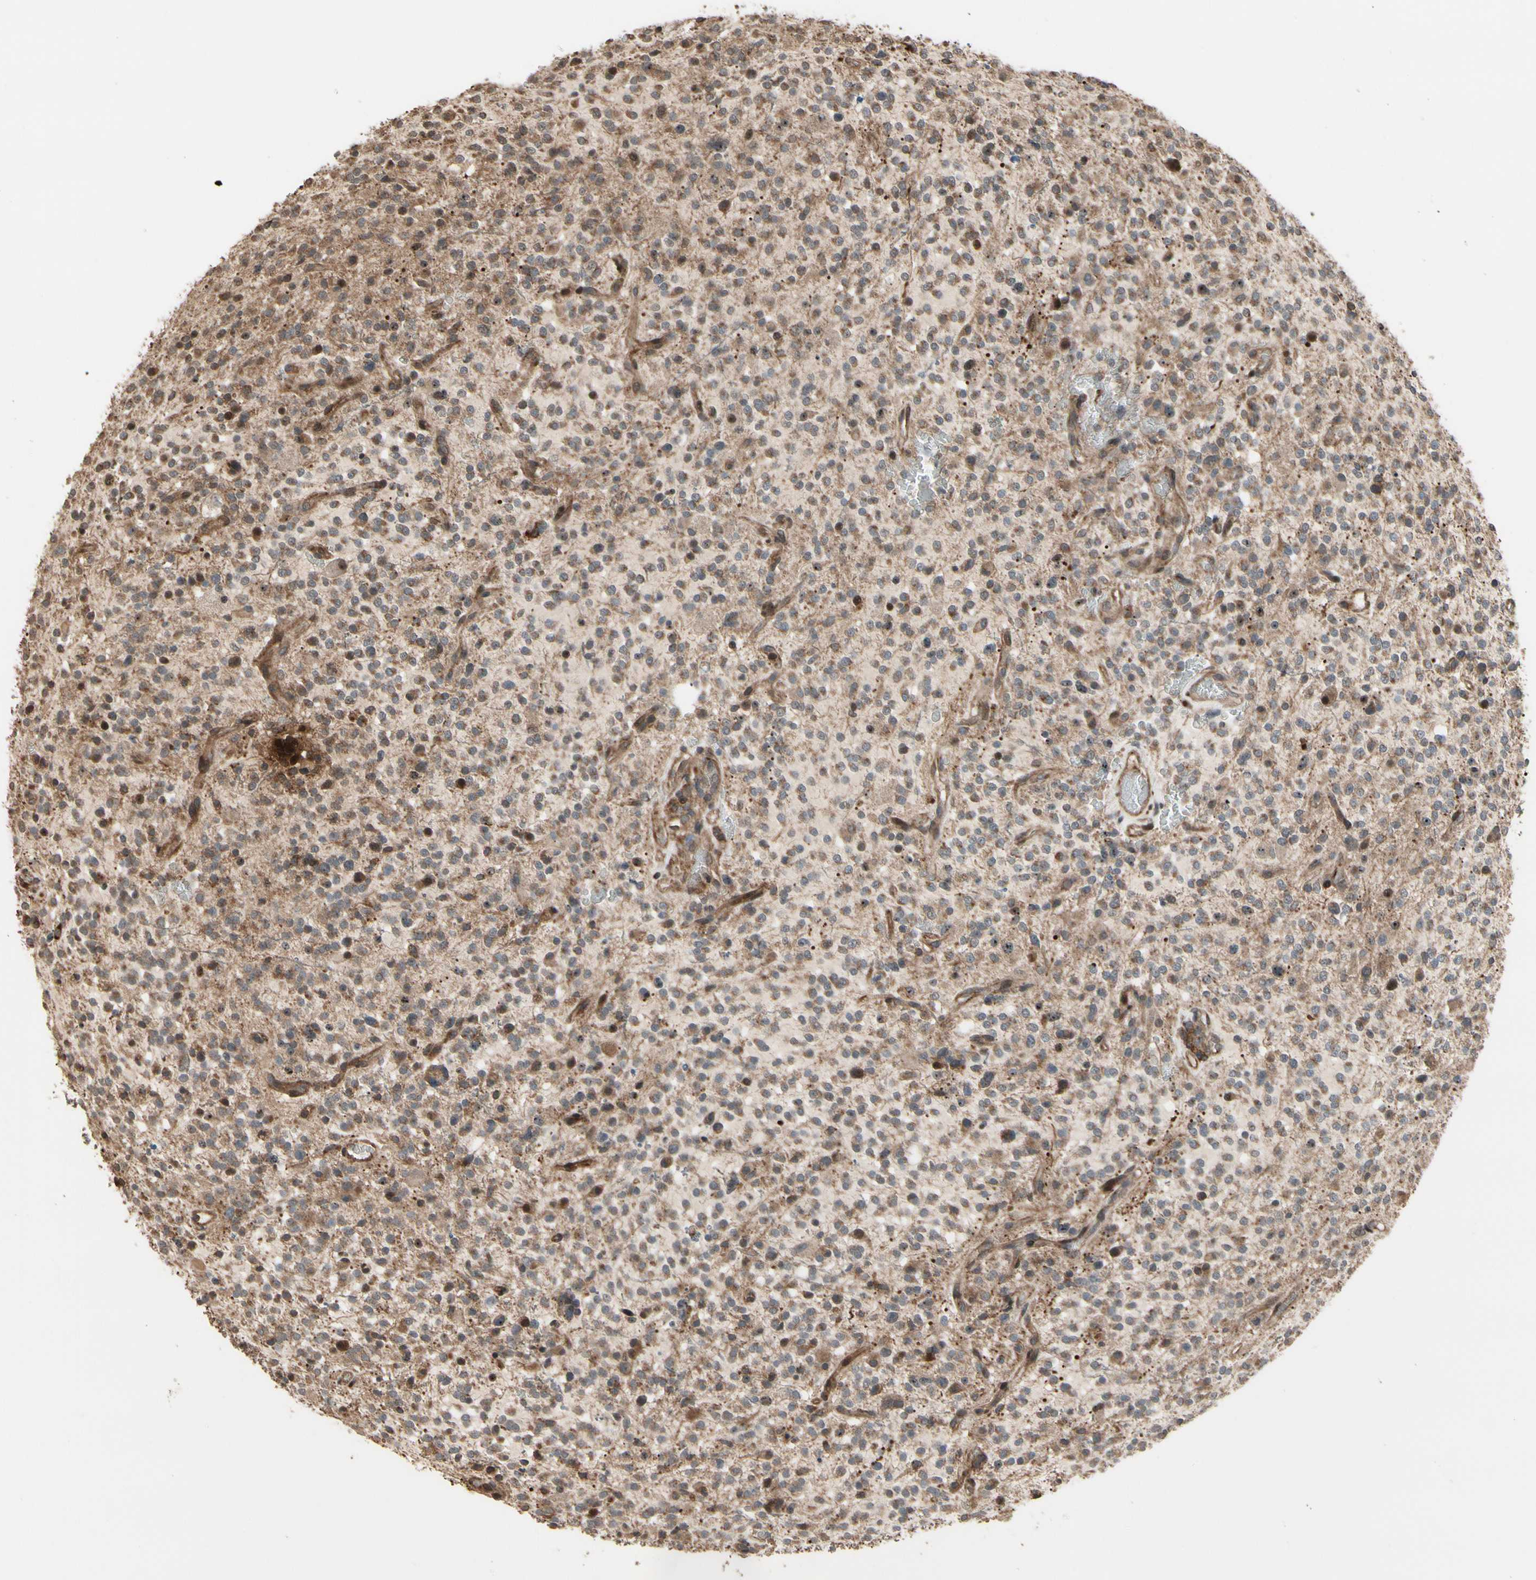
{"staining": {"intensity": "weak", "quantity": ">75%", "location": "cytoplasmic/membranous,nuclear"}, "tissue": "glioma", "cell_type": "Tumor cells", "image_type": "cancer", "snomed": [{"axis": "morphology", "description": "Glioma, malignant, High grade"}, {"axis": "topography", "description": "Brain"}], "caption": "Immunohistochemistry of malignant glioma (high-grade) displays low levels of weak cytoplasmic/membranous and nuclear positivity in about >75% of tumor cells.", "gene": "CSF1R", "patient": {"sex": "male", "age": 48}}